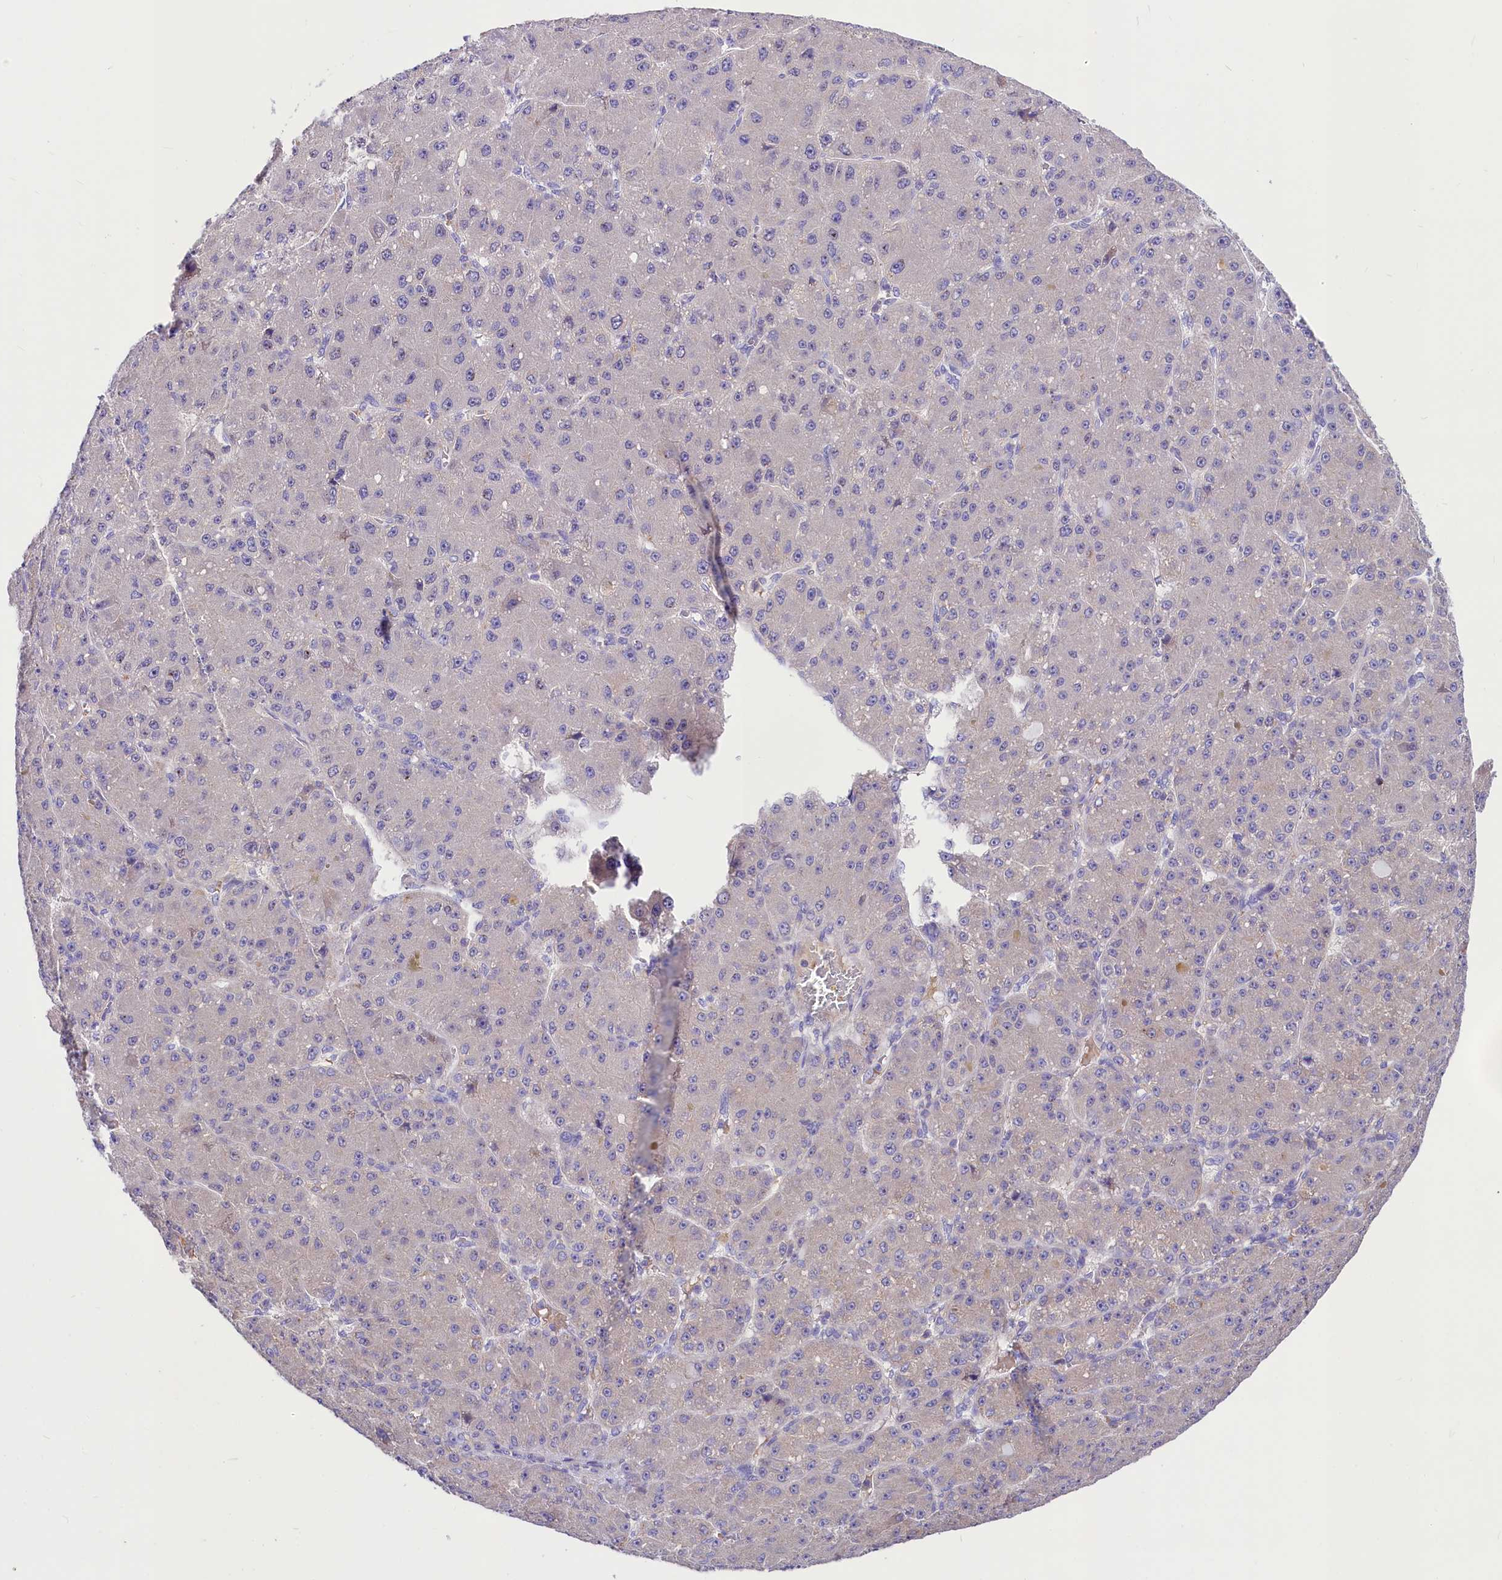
{"staining": {"intensity": "negative", "quantity": "none", "location": "none"}, "tissue": "liver cancer", "cell_type": "Tumor cells", "image_type": "cancer", "snomed": [{"axis": "morphology", "description": "Carcinoma, Hepatocellular, NOS"}, {"axis": "topography", "description": "Liver"}], "caption": "Immunohistochemistry (IHC) micrograph of neoplastic tissue: liver hepatocellular carcinoma stained with DAB shows no significant protein positivity in tumor cells.", "gene": "ABHD5", "patient": {"sex": "male", "age": 67}}